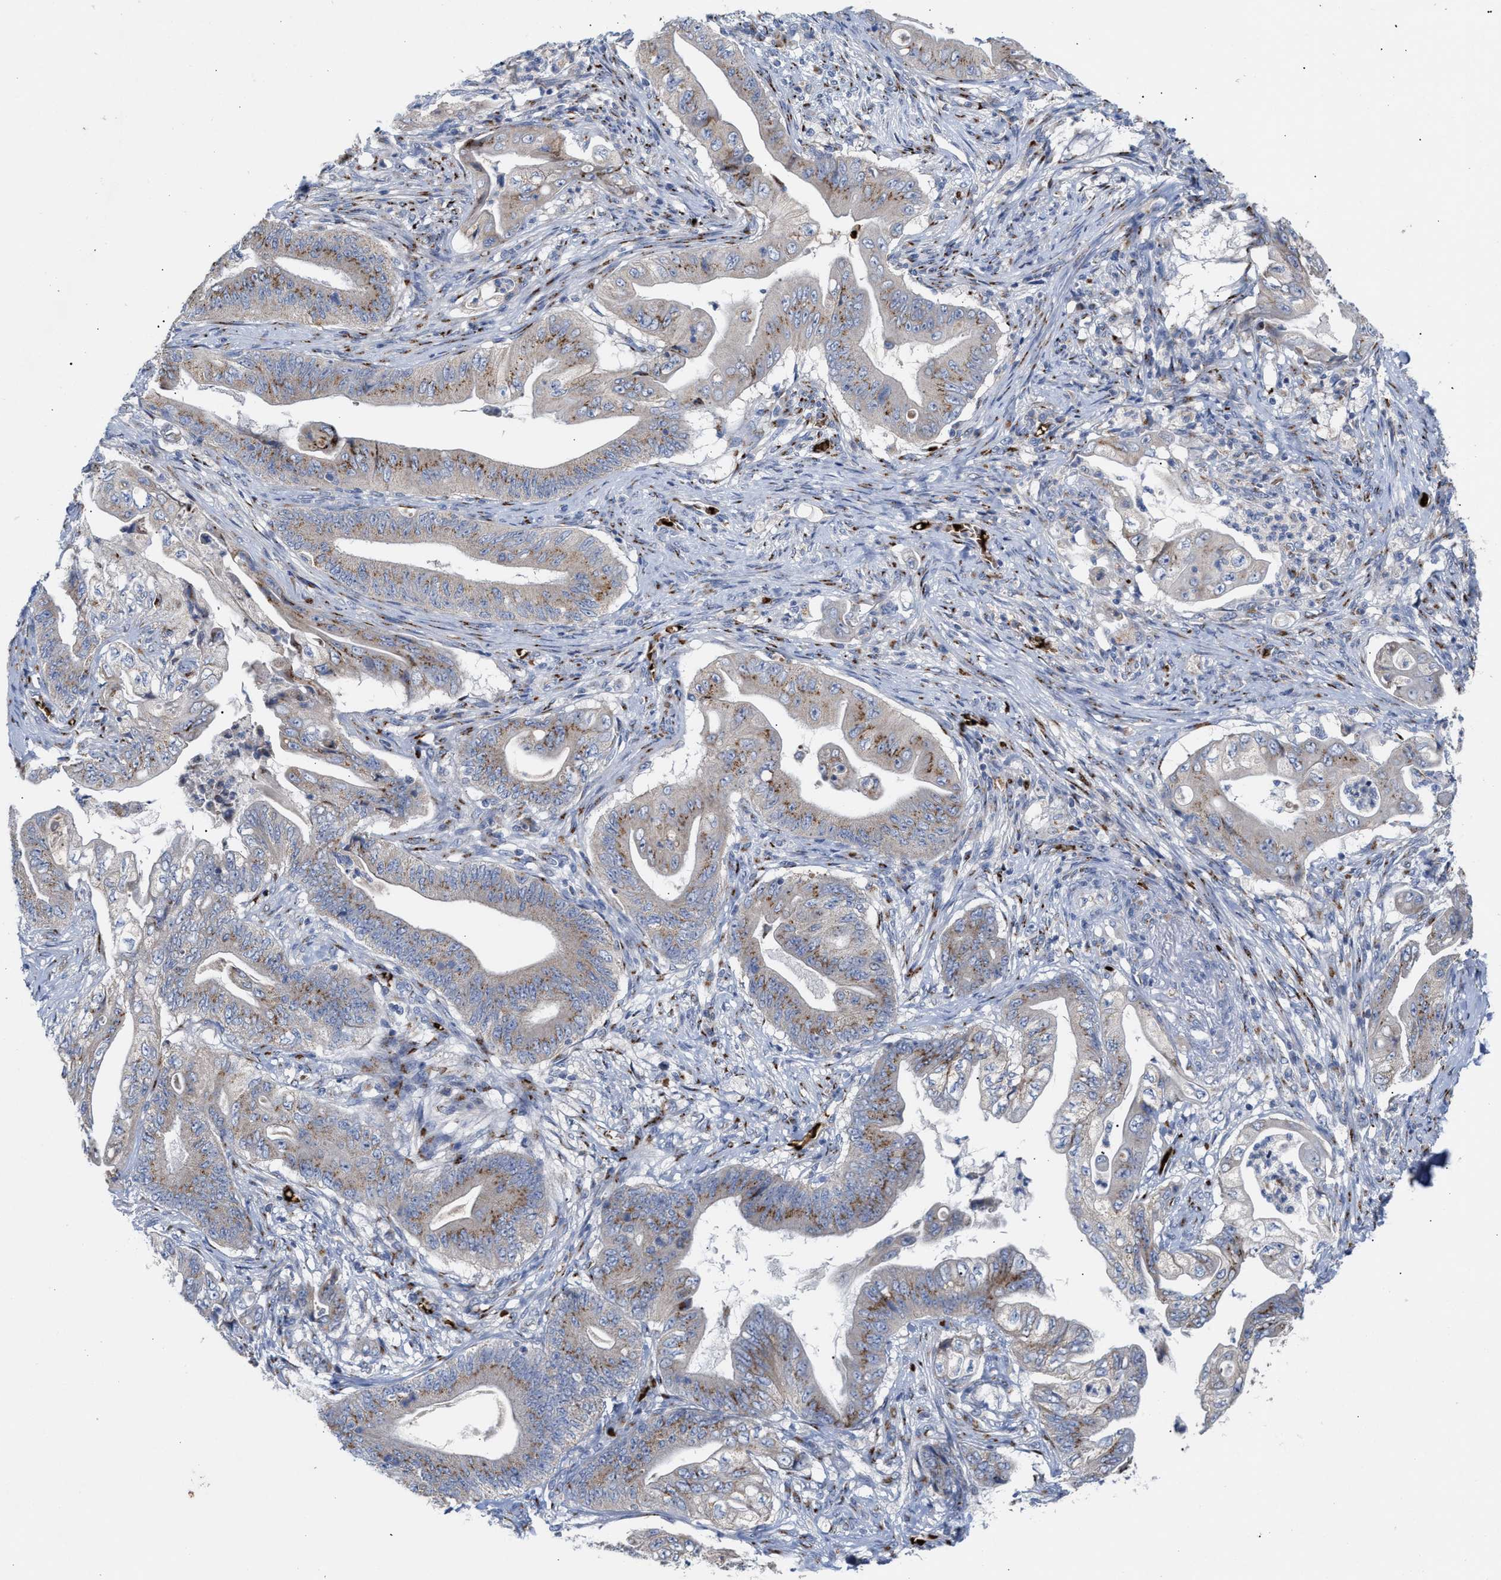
{"staining": {"intensity": "moderate", "quantity": "25%-75%", "location": "cytoplasmic/membranous"}, "tissue": "stomach cancer", "cell_type": "Tumor cells", "image_type": "cancer", "snomed": [{"axis": "morphology", "description": "Adenocarcinoma, NOS"}, {"axis": "topography", "description": "Stomach"}], "caption": "An immunohistochemistry photomicrograph of tumor tissue is shown. Protein staining in brown highlights moderate cytoplasmic/membranous positivity in adenocarcinoma (stomach) within tumor cells.", "gene": "CCL2", "patient": {"sex": "female", "age": 73}}